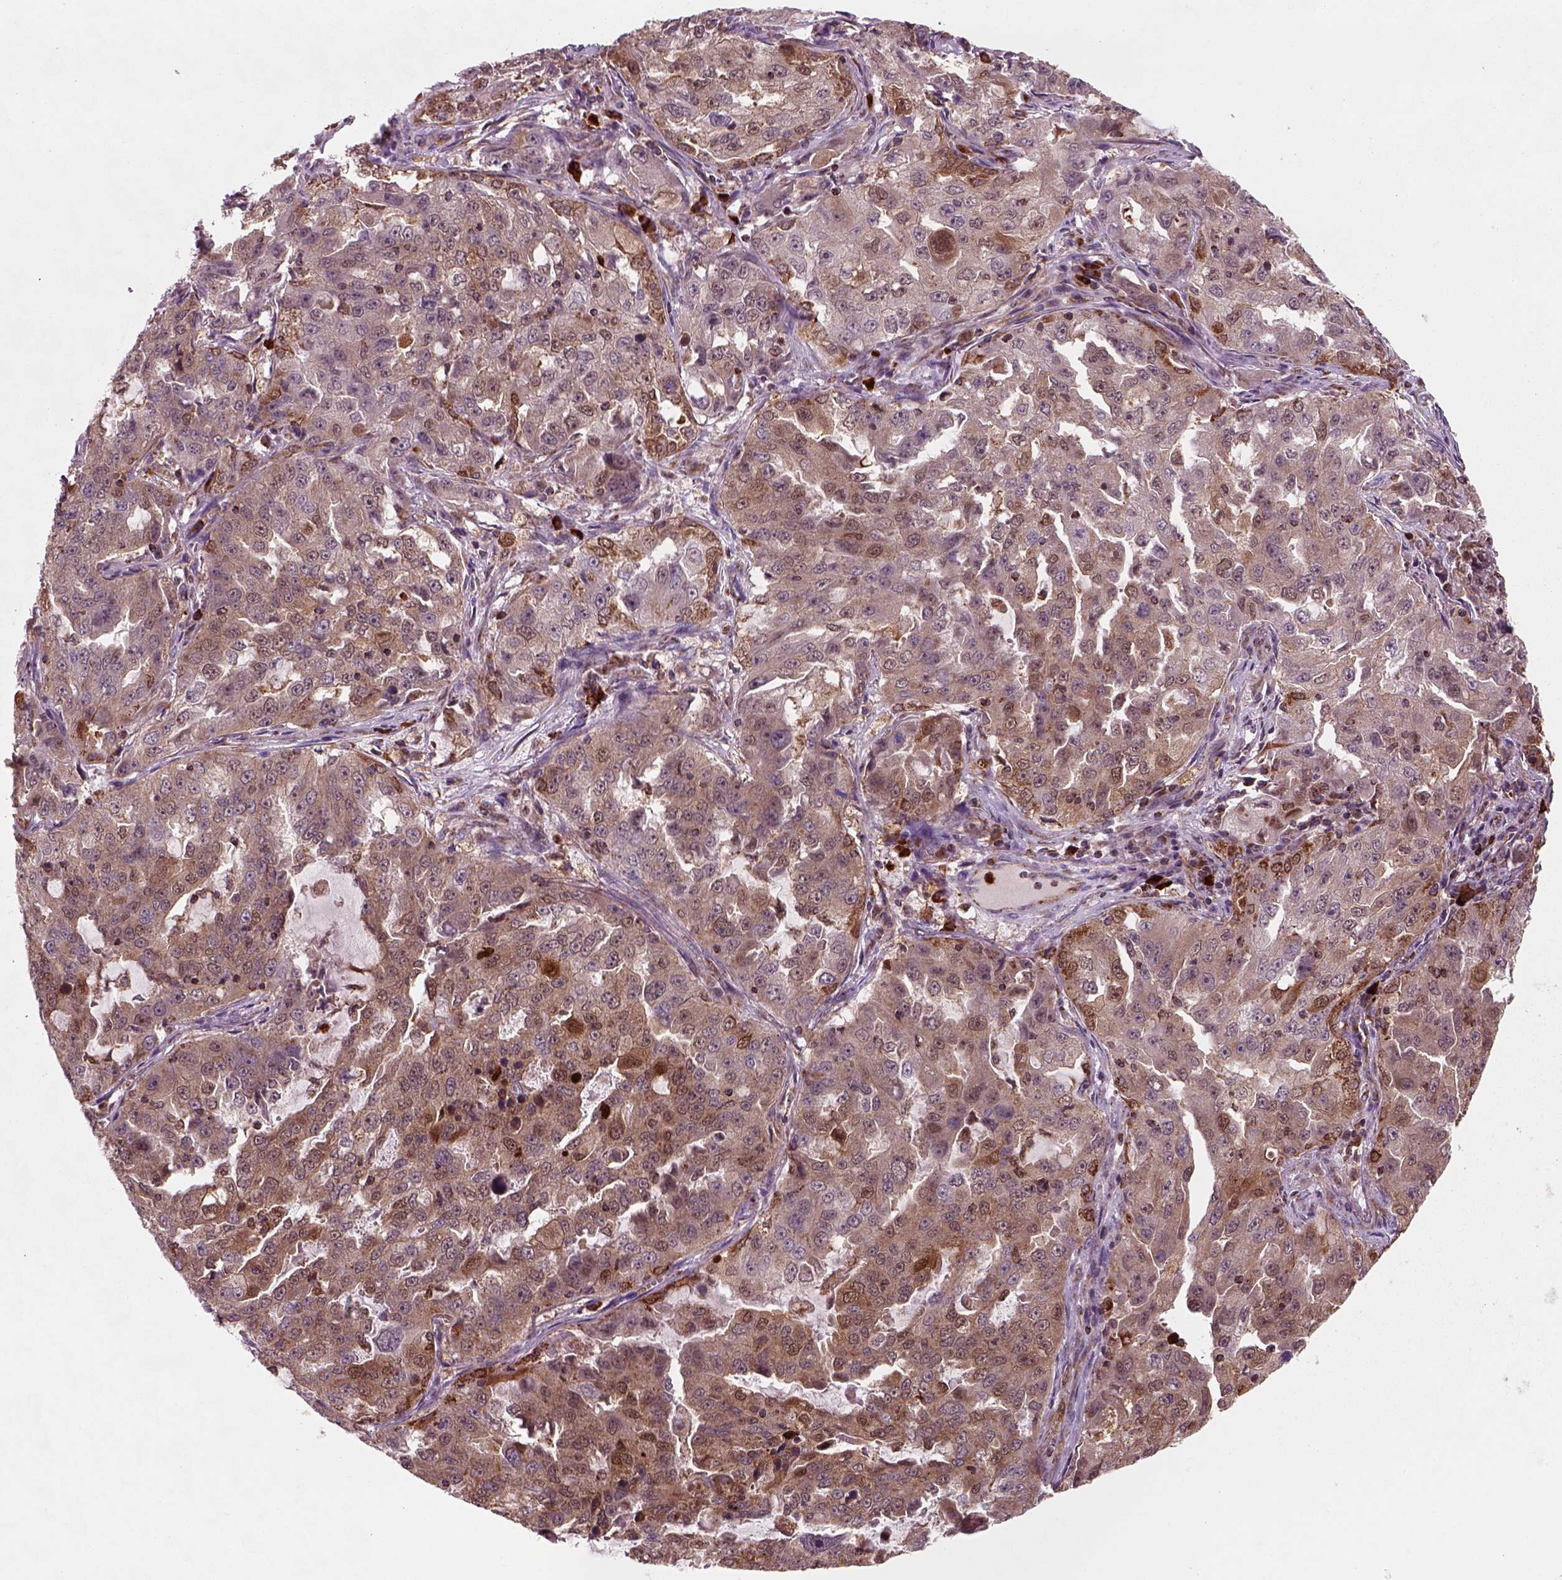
{"staining": {"intensity": "moderate", "quantity": ">75%", "location": "cytoplasmic/membranous"}, "tissue": "lung cancer", "cell_type": "Tumor cells", "image_type": "cancer", "snomed": [{"axis": "morphology", "description": "Adenocarcinoma, NOS"}, {"axis": "topography", "description": "Lung"}], "caption": "Immunohistochemistry (IHC) staining of lung adenocarcinoma, which shows medium levels of moderate cytoplasmic/membranous expression in about >75% of tumor cells indicating moderate cytoplasmic/membranous protein staining. The staining was performed using DAB (brown) for protein detection and nuclei were counterstained in hematoxylin (blue).", "gene": "NUDT16L1", "patient": {"sex": "female", "age": 61}}